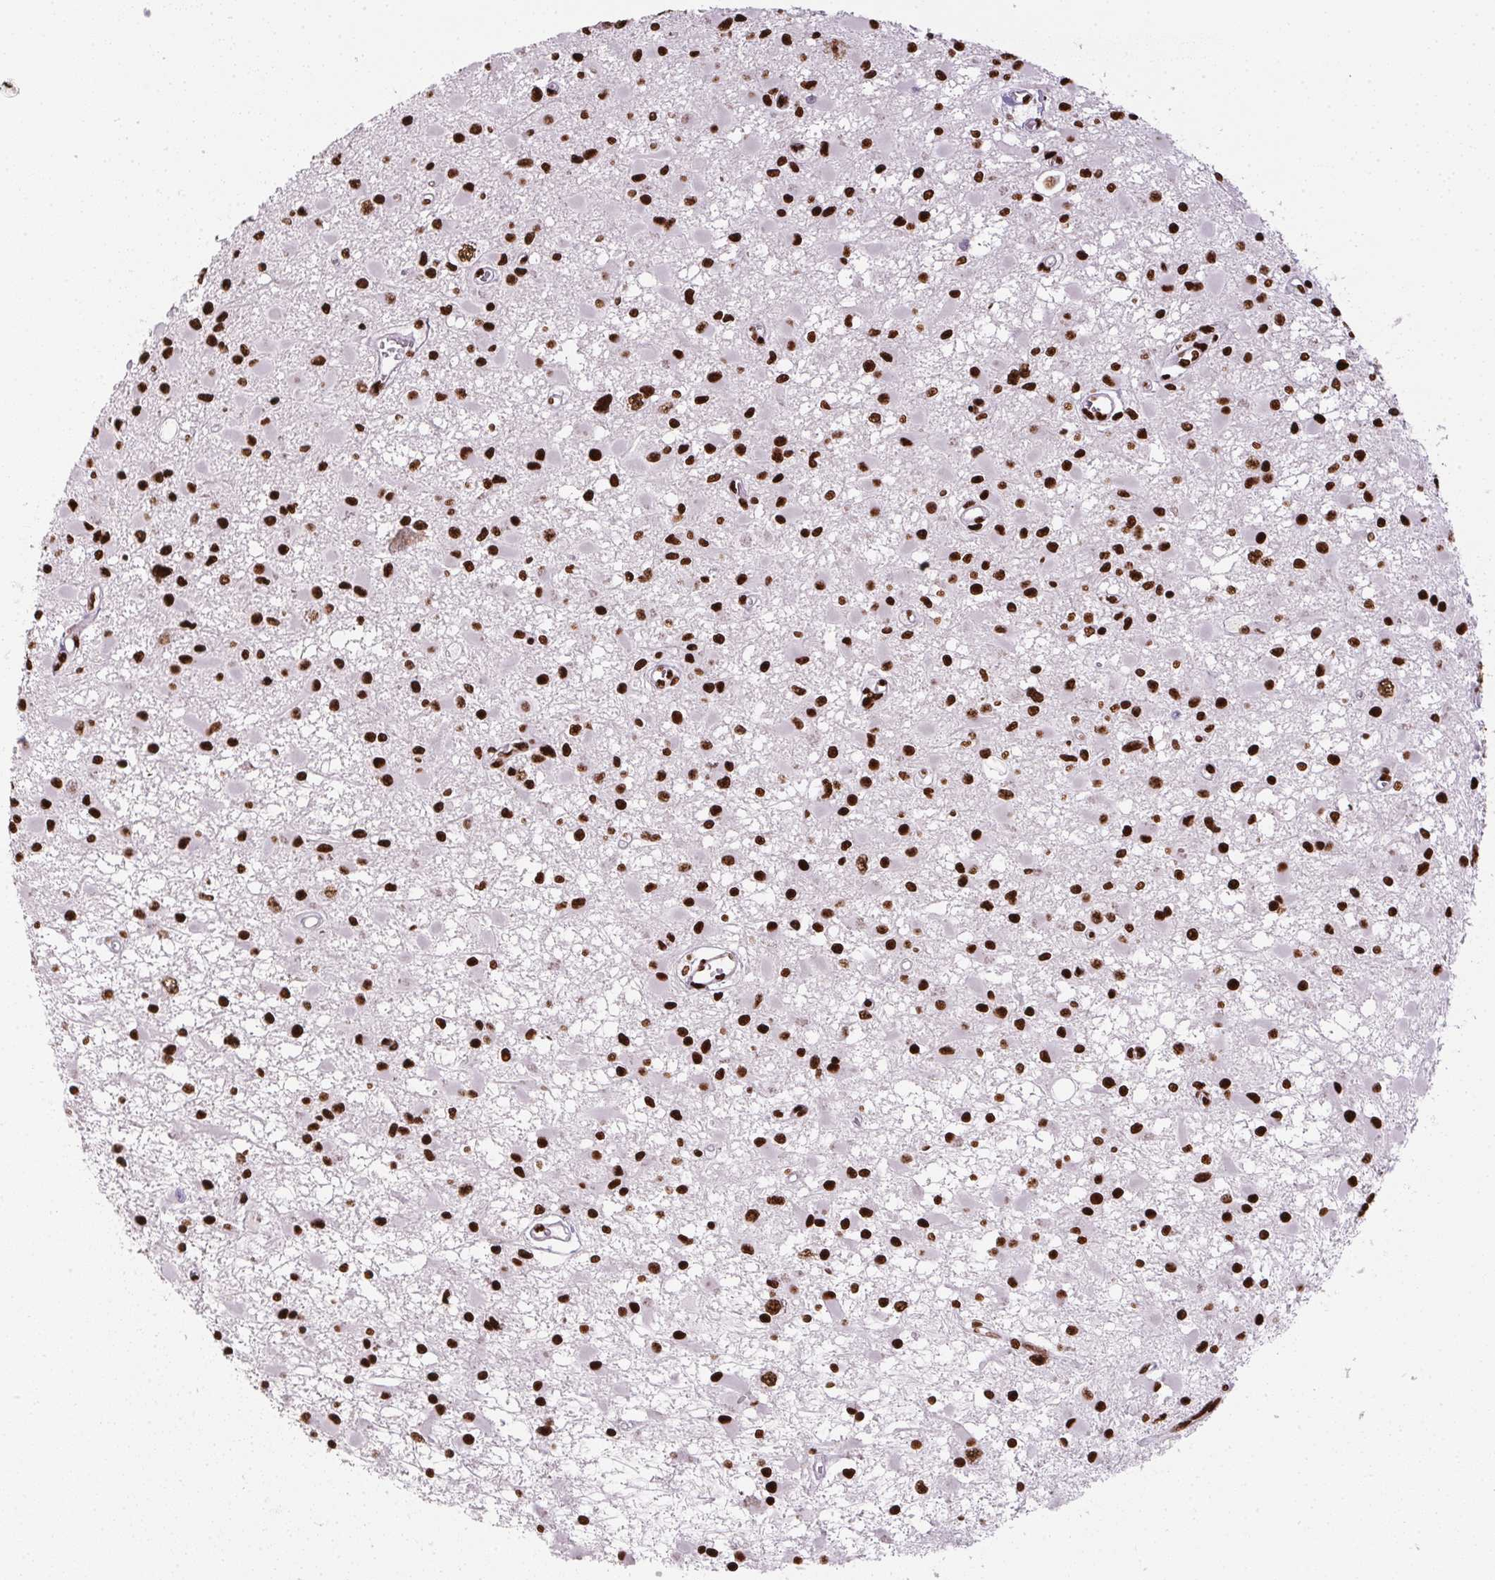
{"staining": {"intensity": "strong", "quantity": ">75%", "location": "nuclear"}, "tissue": "glioma", "cell_type": "Tumor cells", "image_type": "cancer", "snomed": [{"axis": "morphology", "description": "Glioma, malignant, High grade"}, {"axis": "topography", "description": "Brain"}], "caption": "Human malignant high-grade glioma stained with a protein marker reveals strong staining in tumor cells.", "gene": "PAGE3", "patient": {"sex": "male", "age": 54}}